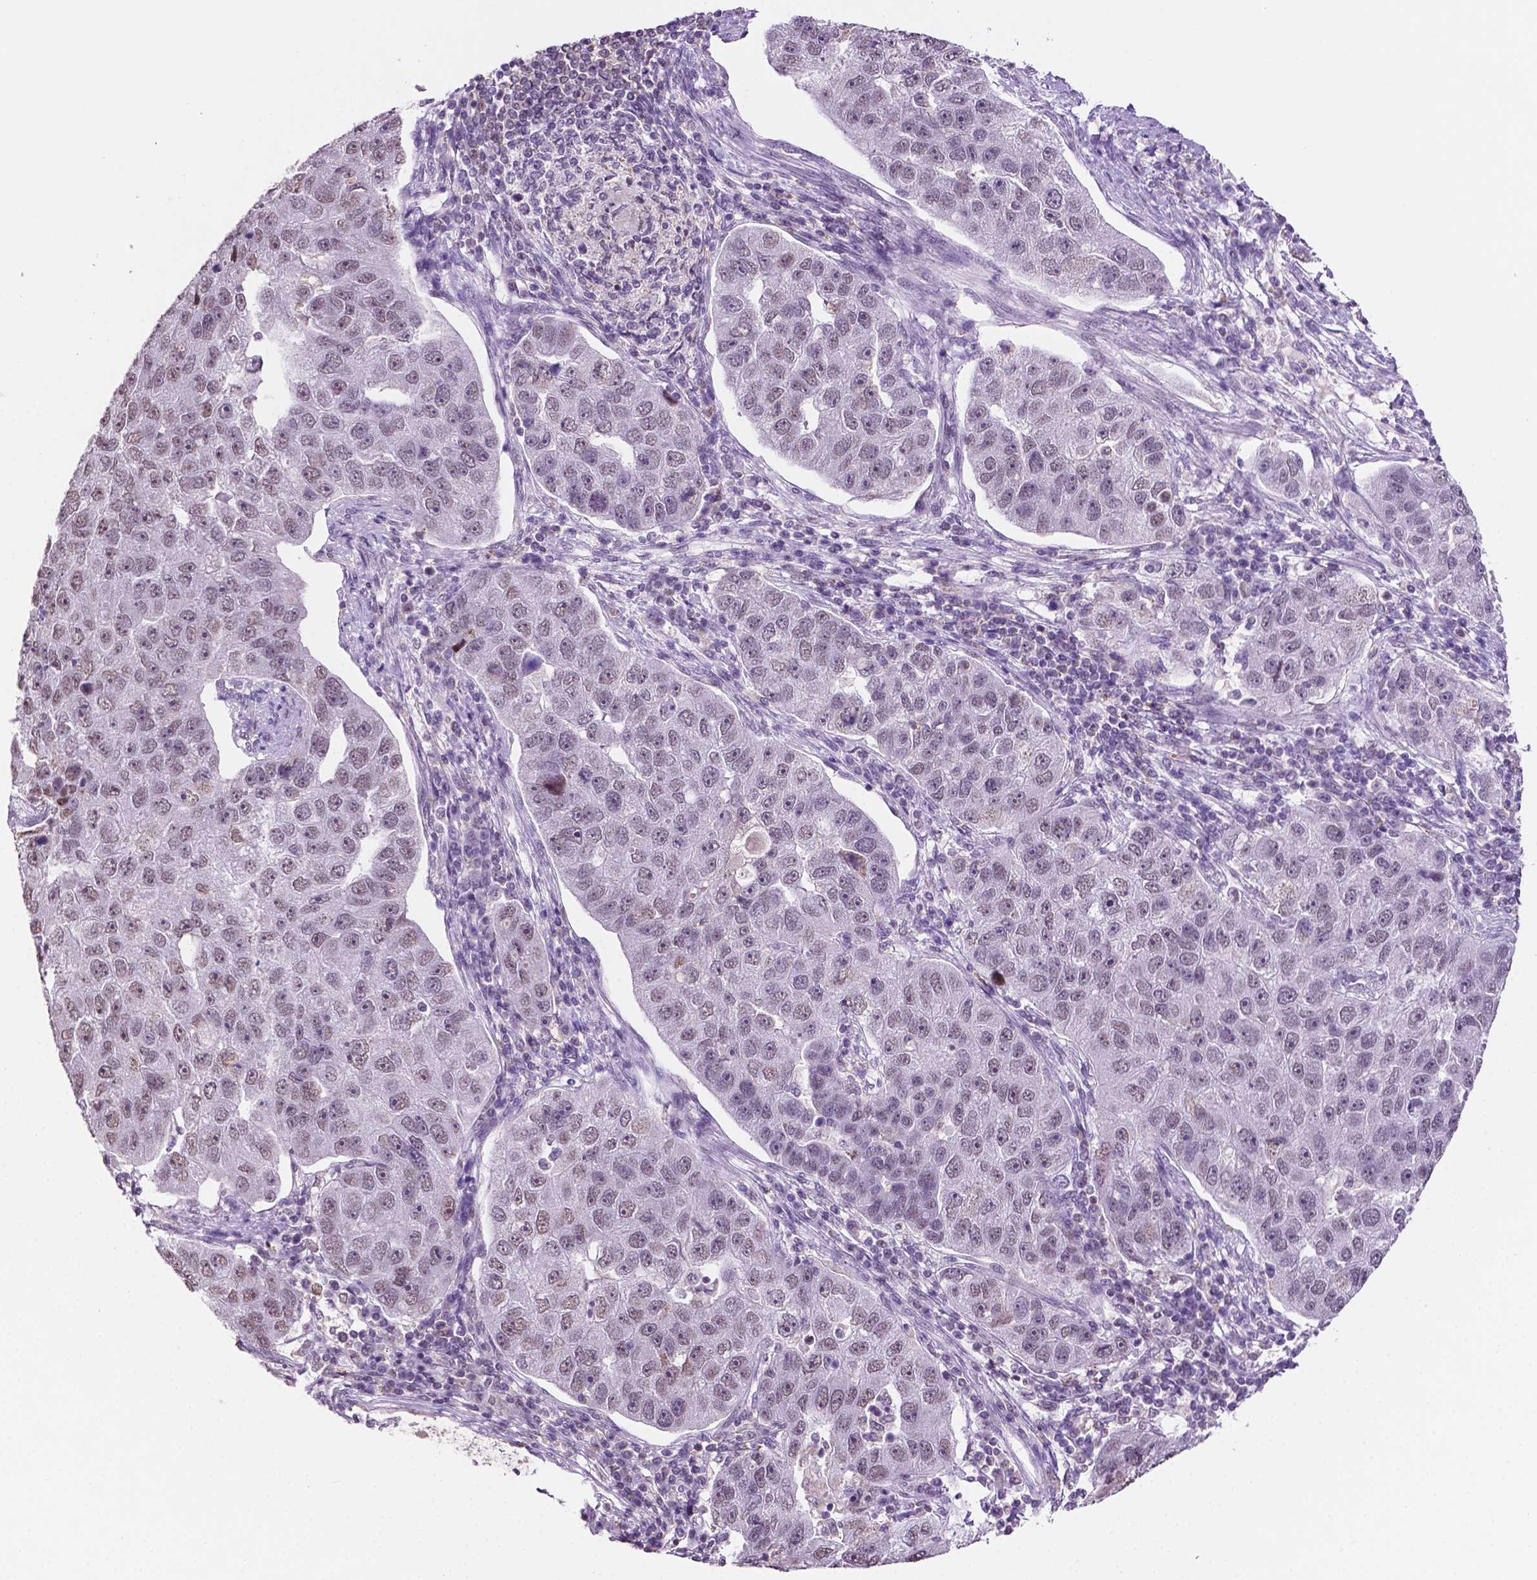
{"staining": {"intensity": "weak", "quantity": "25%-75%", "location": "nuclear"}, "tissue": "pancreatic cancer", "cell_type": "Tumor cells", "image_type": "cancer", "snomed": [{"axis": "morphology", "description": "Adenocarcinoma, NOS"}, {"axis": "topography", "description": "Pancreas"}], "caption": "Immunohistochemical staining of human adenocarcinoma (pancreatic) demonstrates low levels of weak nuclear staining in about 25%-75% of tumor cells. (DAB IHC with brightfield microscopy, high magnification).", "gene": "PTPN6", "patient": {"sex": "female", "age": 61}}